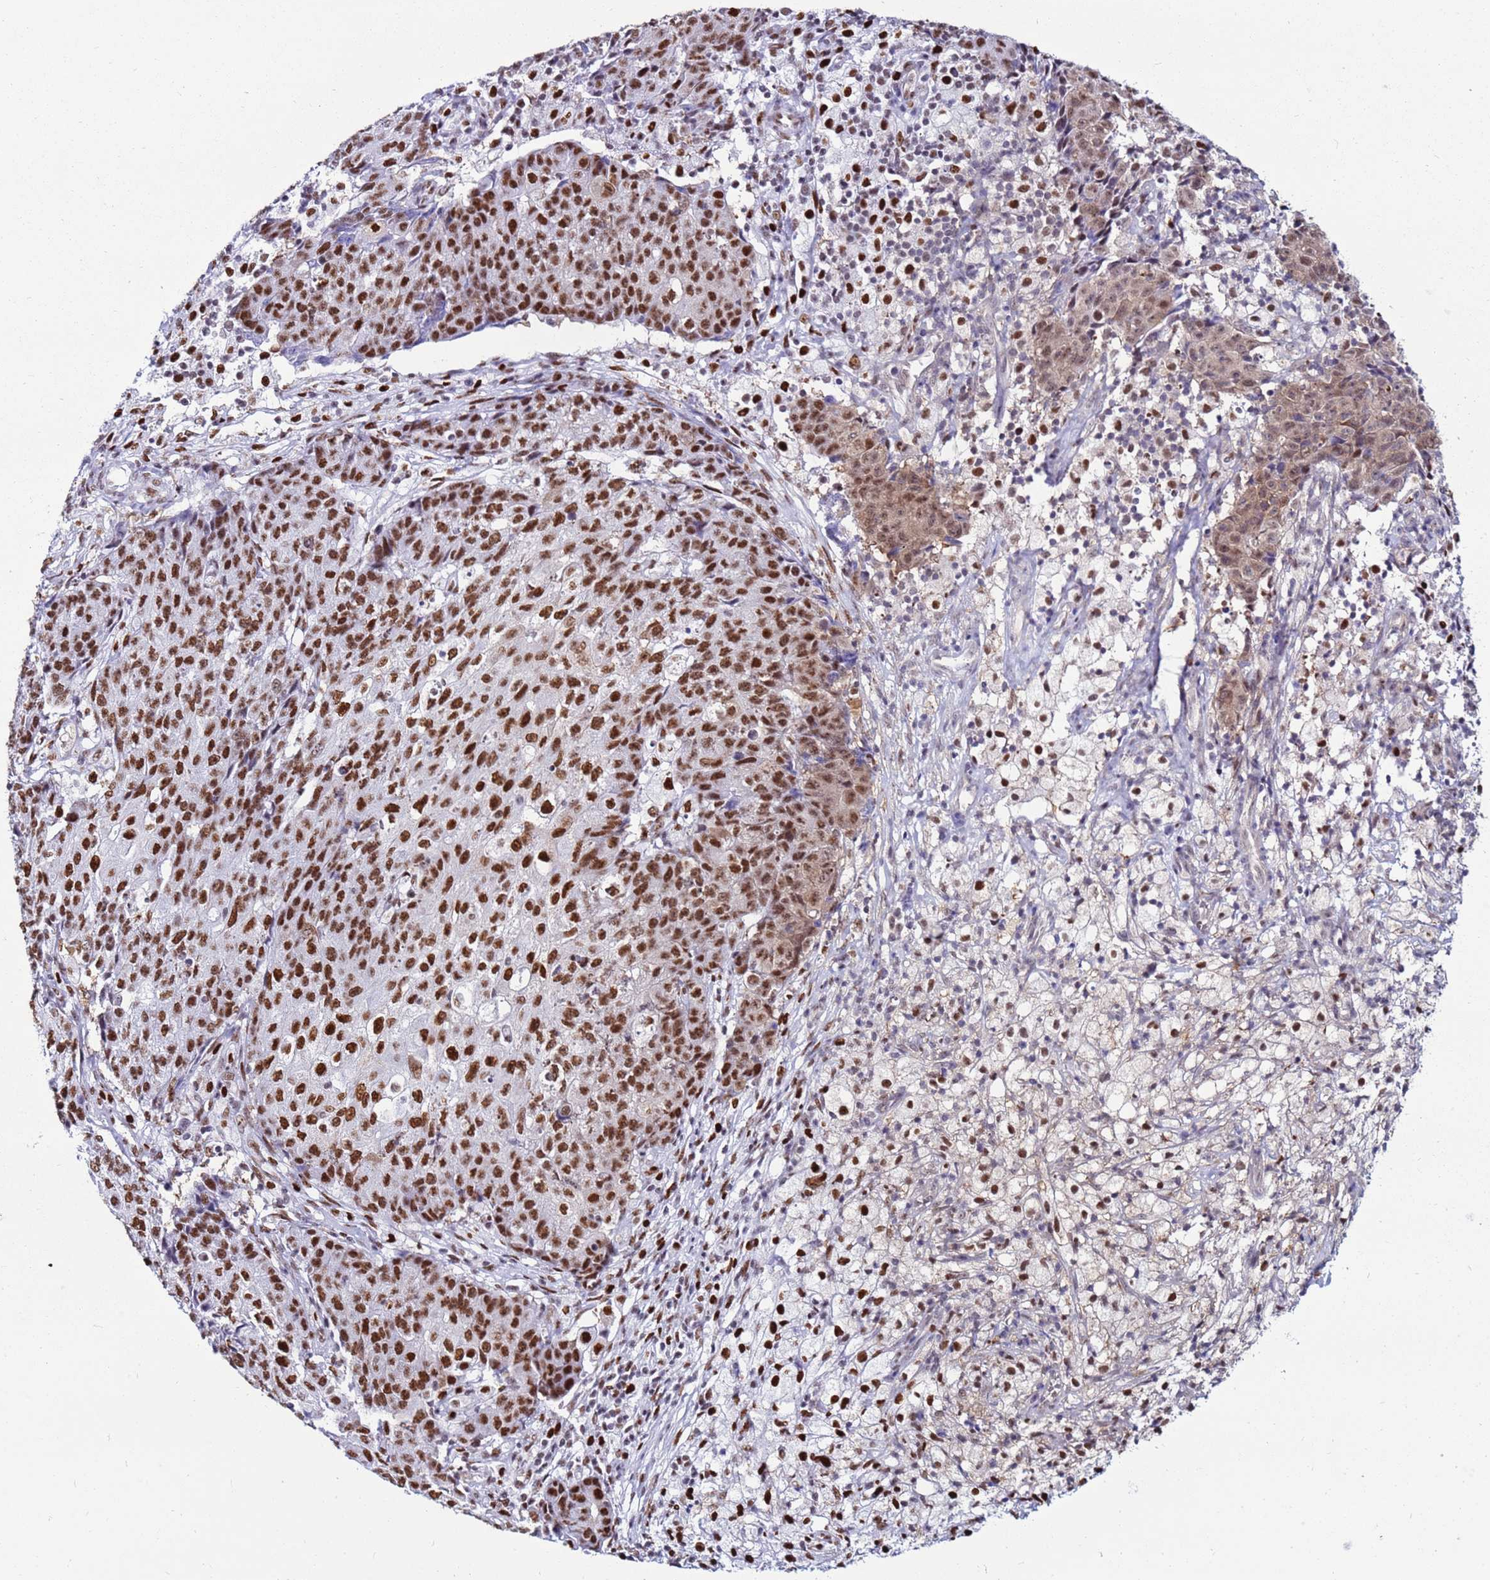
{"staining": {"intensity": "strong", "quantity": ">75%", "location": "nuclear"}, "tissue": "ovarian cancer", "cell_type": "Tumor cells", "image_type": "cancer", "snomed": [{"axis": "morphology", "description": "Carcinoma, endometroid"}, {"axis": "topography", "description": "Ovary"}], "caption": "The histopathology image displays immunohistochemical staining of ovarian endometroid carcinoma. There is strong nuclear expression is appreciated in approximately >75% of tumor cells. Nuclei are stained in blue.", "gene": "KPNA4", "patient": {"sex": "female", "age": 42}}